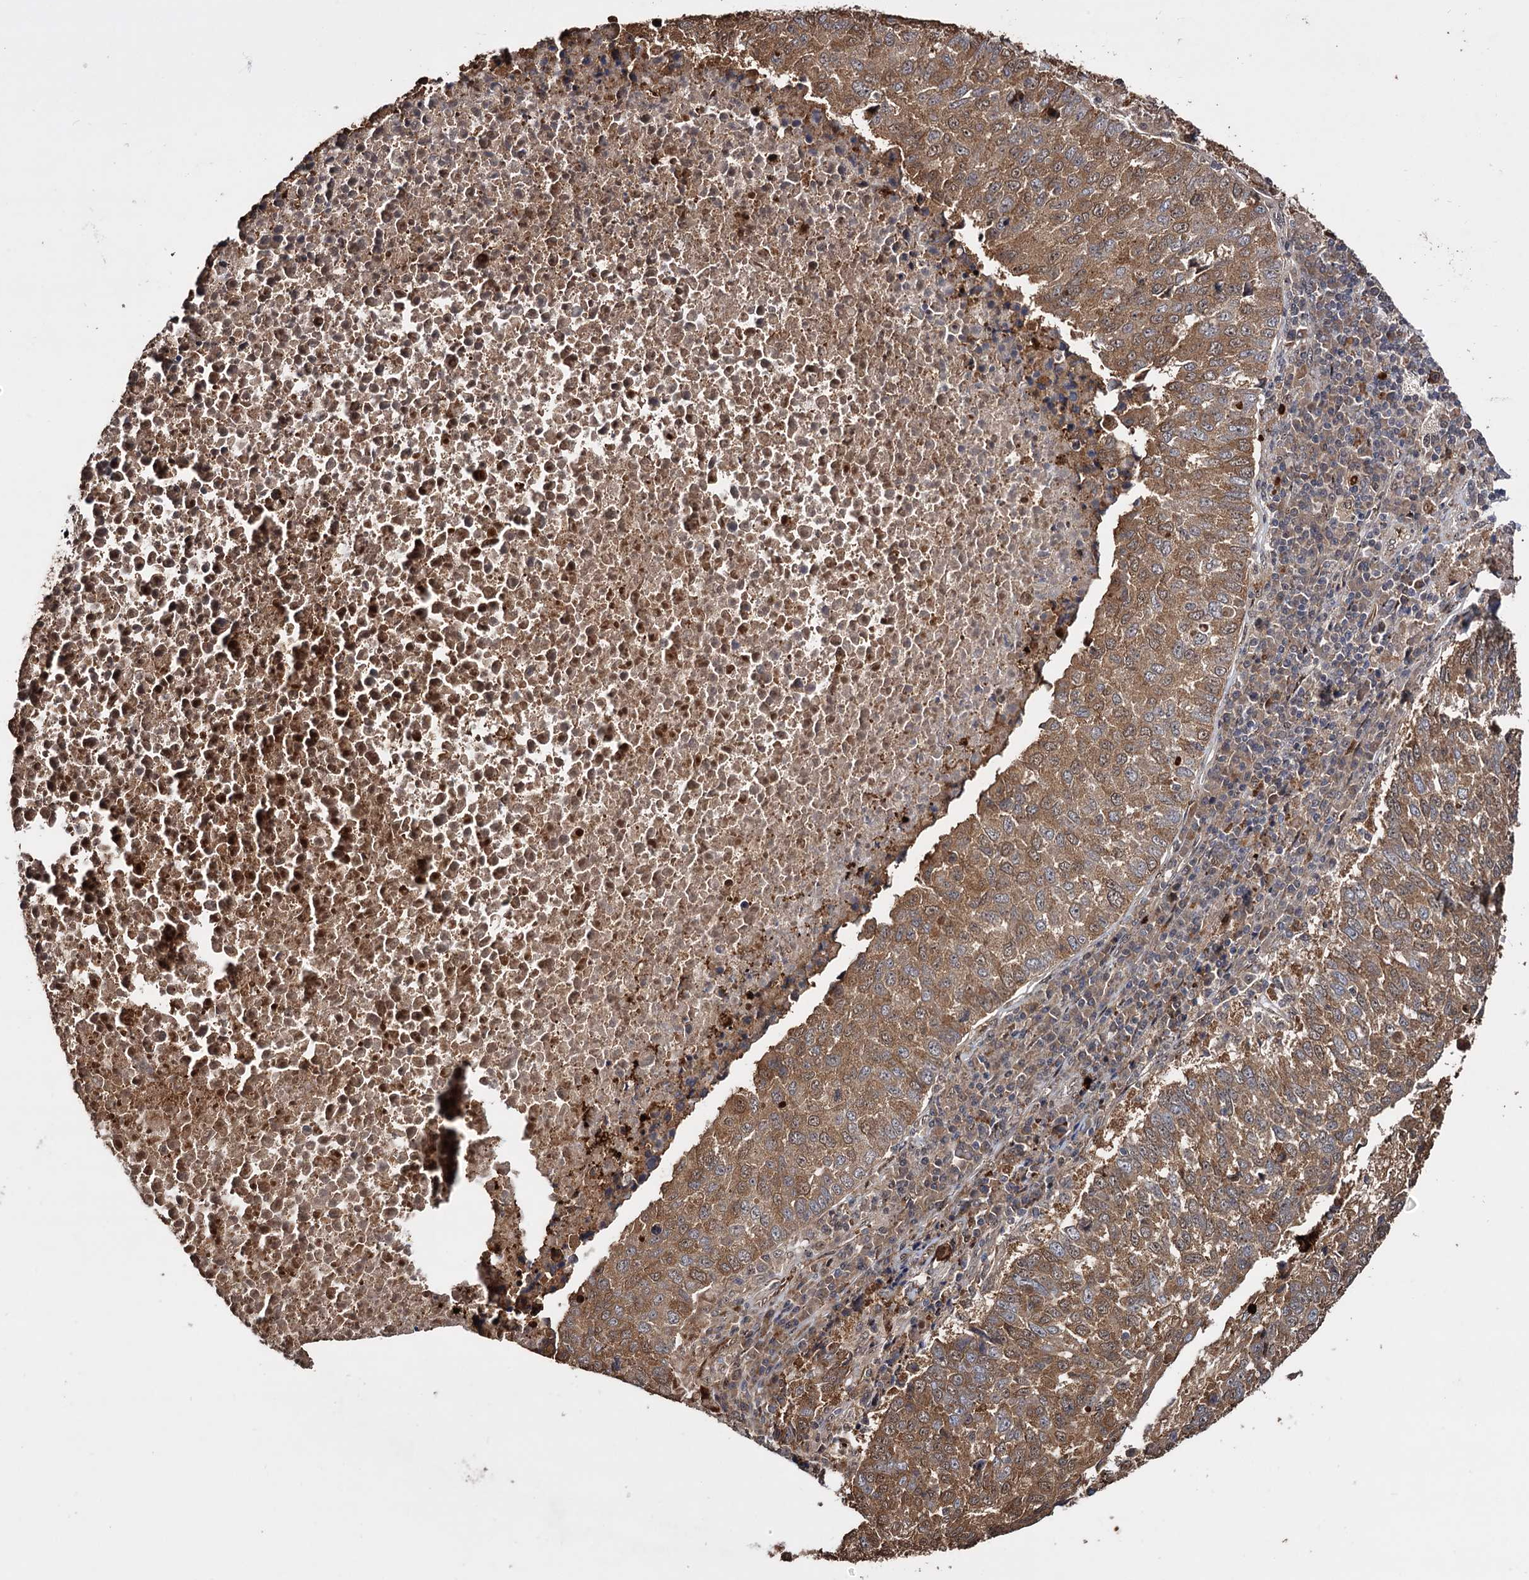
{"staining": {"intensity": "moderate", "quantity": "25%-75%", "location": "cytoplasmic/membranous,nuclear"}, "tissue": "lung cancer", "cell_type": "Tumor cells", "image_type": "cancer", "snomed": [{"axis": "morphology", "description": "Squamous cell carcinoma, NOS"}, {"axis": "topography", "description": "Lung"}], "caption": "Squamous cell carcinoma (lung) tissue displays moderate cytoplasmic/membranous and nuclear staining in about 25%-75% of tumor cells", "gene": "PIGB", "patient": {"sex": "male", "age": 73}}